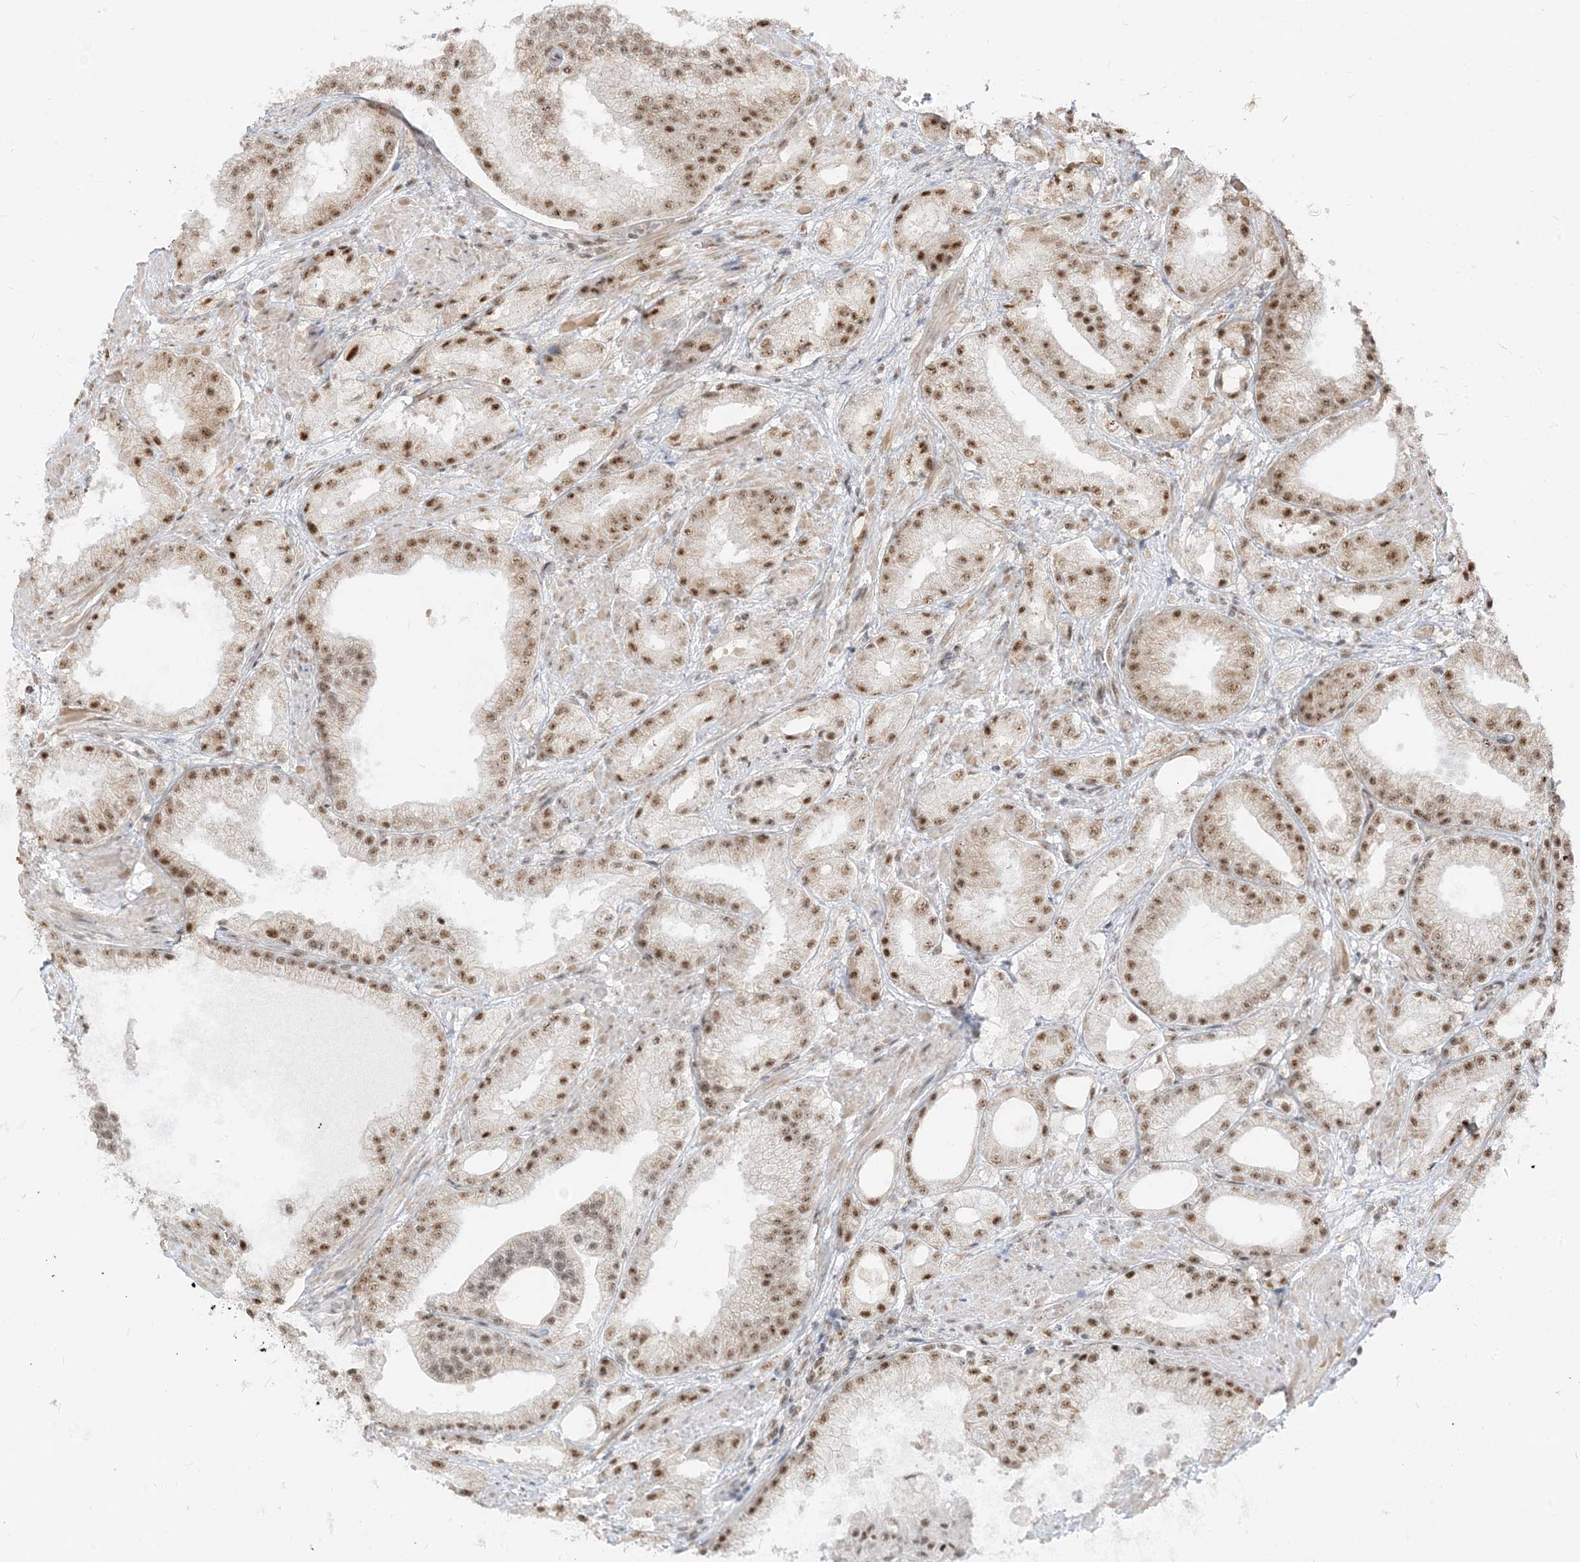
{"staining": {"intensity": "moderate", "quantity": ">75%", "location": "nuclear"}, "tissue": "prostate cancer", "cell_type": "Tumor cells", "image_type": "cancer", "snomed": [{"axis": "morphology", "description": "Adenocarcinoma, Low grade"}, {"axis": "topography", "description": "Prostate"}], "caption": "High-magnification brightfield microscopy of prostate cancer stained with DAB (brown) and counterstained with hematoxylin (blue). tumor cells exhibit moderate nuclear staining is present in about>75% of cells. Immunohistochemistry (ihc) stains the protein in brown and the nuclei are stained blue.", "gene": "ARGLU1", "patient": {"sex": "male", "age": 67}}